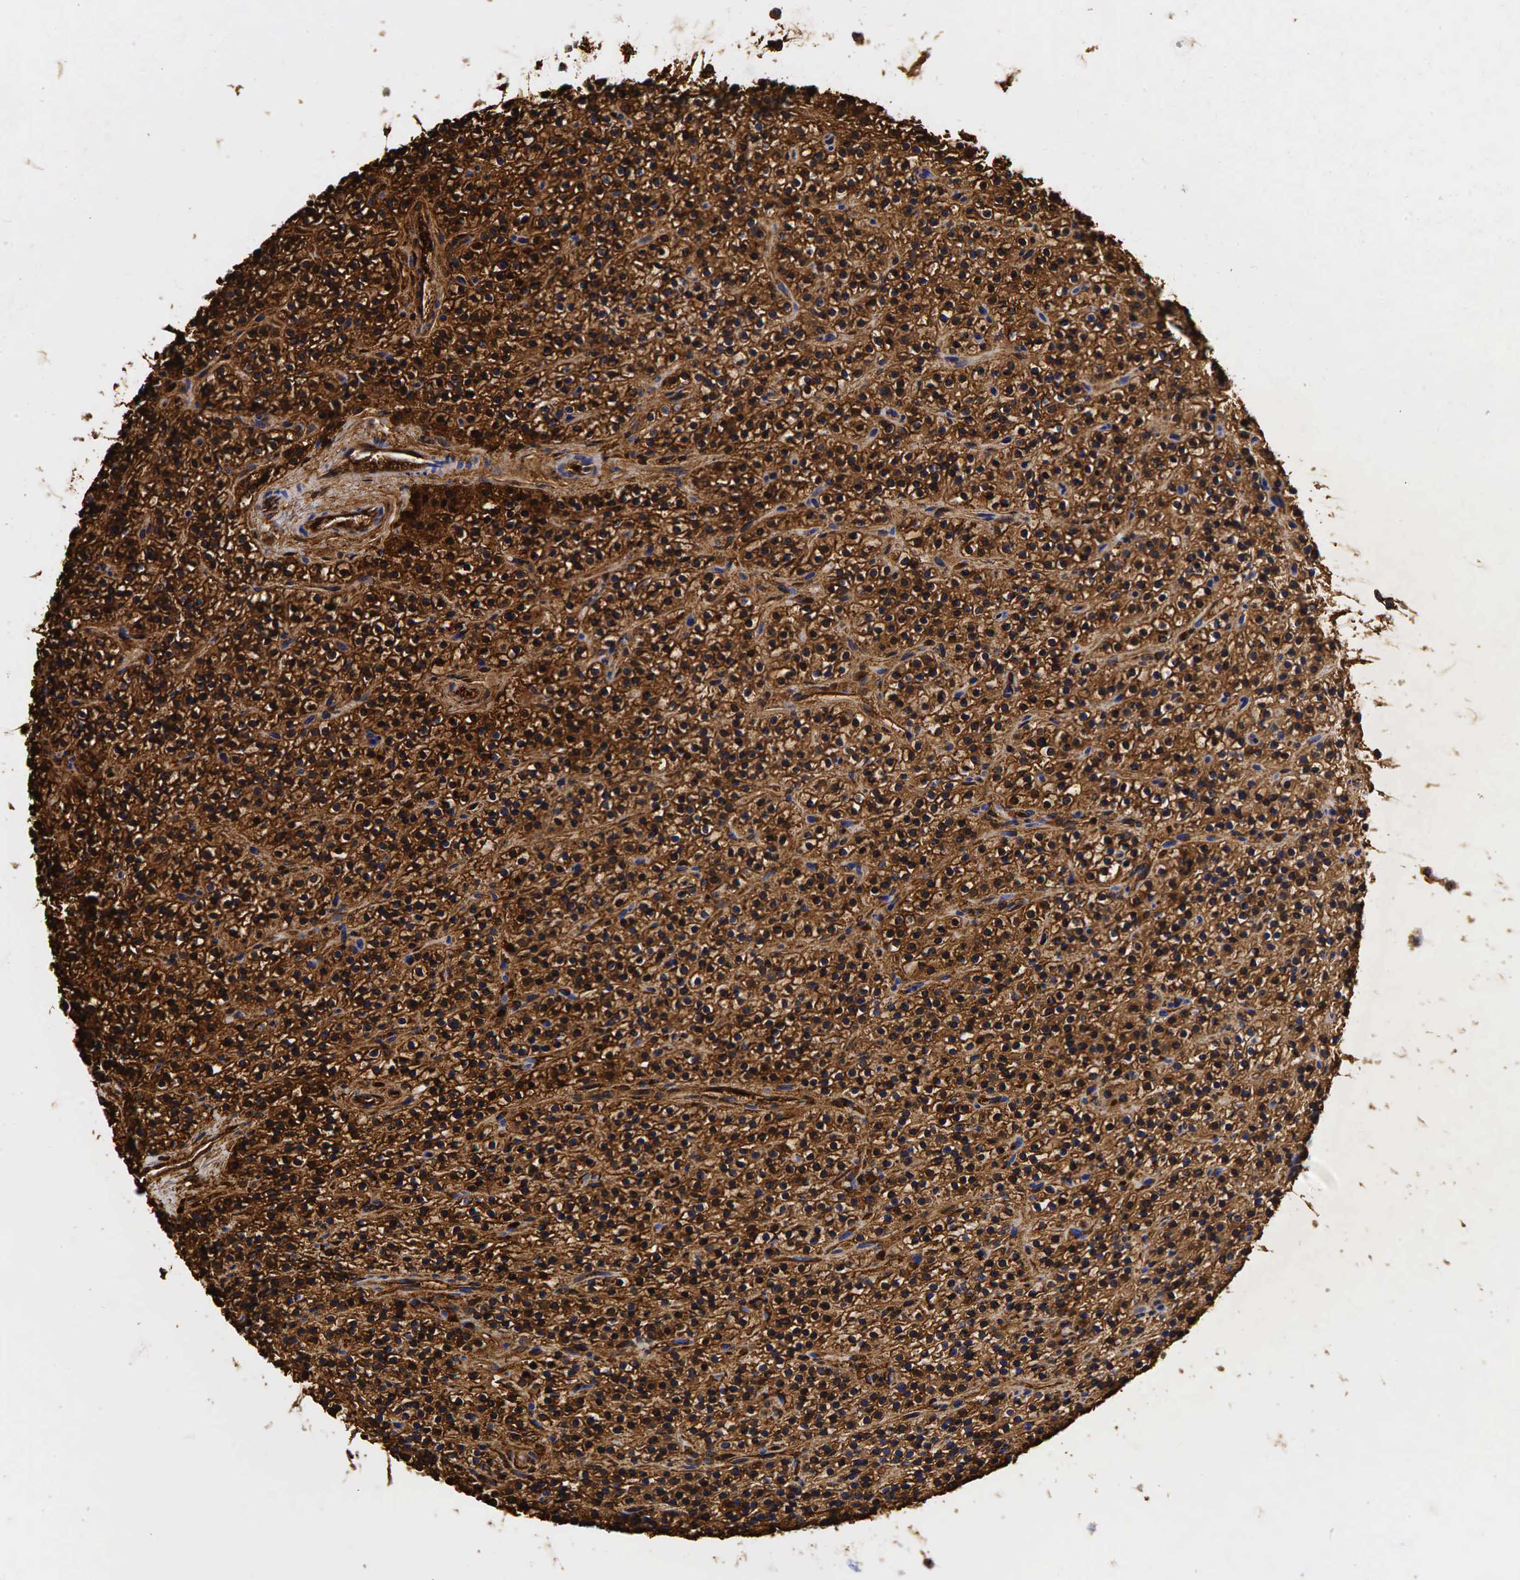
{"staining": {"intensity": "strong", "quantity": ">75%", "location": "cytoplasmic/membranous,nuclear"}, "tissue": "parathyroid gland", "cell_type": "Glandular cells", "image_type": "normal", "snomed": [{"axis": "morphology", "description": "Normal tissue, NOS"}, {"axis": "topography", "description": "Parathyroid gland"}], "caption": "Immunohistochemical staining of normal human parathyroid gland displays >75% levels of strong cytoplasmic/membranous,nuclear protein positivity in approximately >75% of glandular cells.", "gene": "CHGA", "patient": {"sex": "female", "age": 54}}